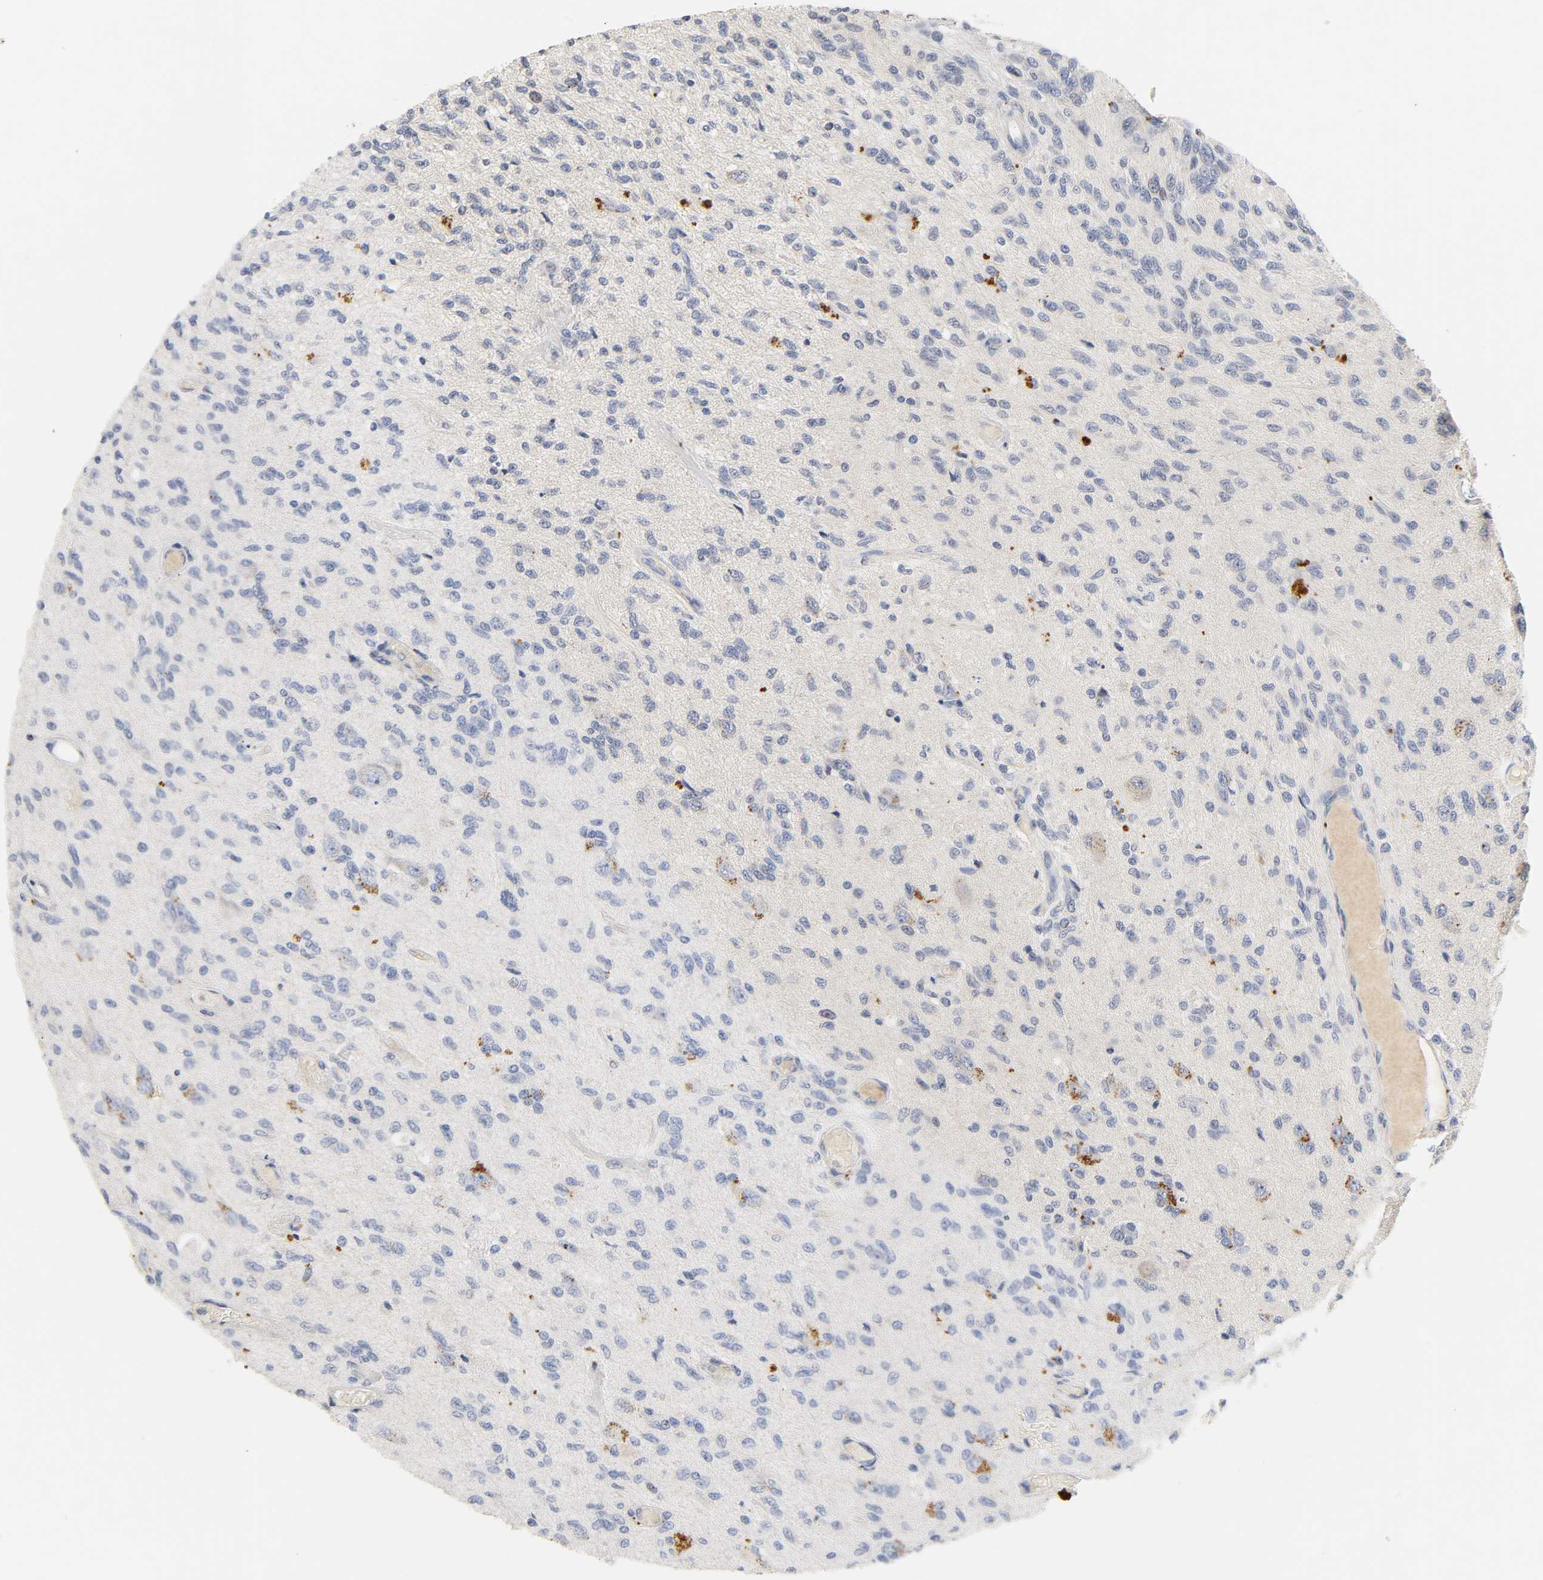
{"staining": {"intensity": "negative", "quantity": "none", "location": "none"}, "tissue": "glioma", "cell_type": "Tumor cells", "image_type": "cancer", "snomed": [{"axis": "morphology", "description": "Normal tissue, NOS"}, {"axis": "morphology", "description": "Glioma, malignant, High grade"}, {"axis": "topography", "description": "Cerebral cortex"}], "caption": "Immunohistochemical staining of human malignant glioma (high-grade) demonstrates no significant expression in tumor cells. (DAB (3,3'-diaminobenzidine) immunohistochemistry with hematoxylin counter stain).", "gene": "BIRC5", "patient": {"sex": "male", "age": 77}}